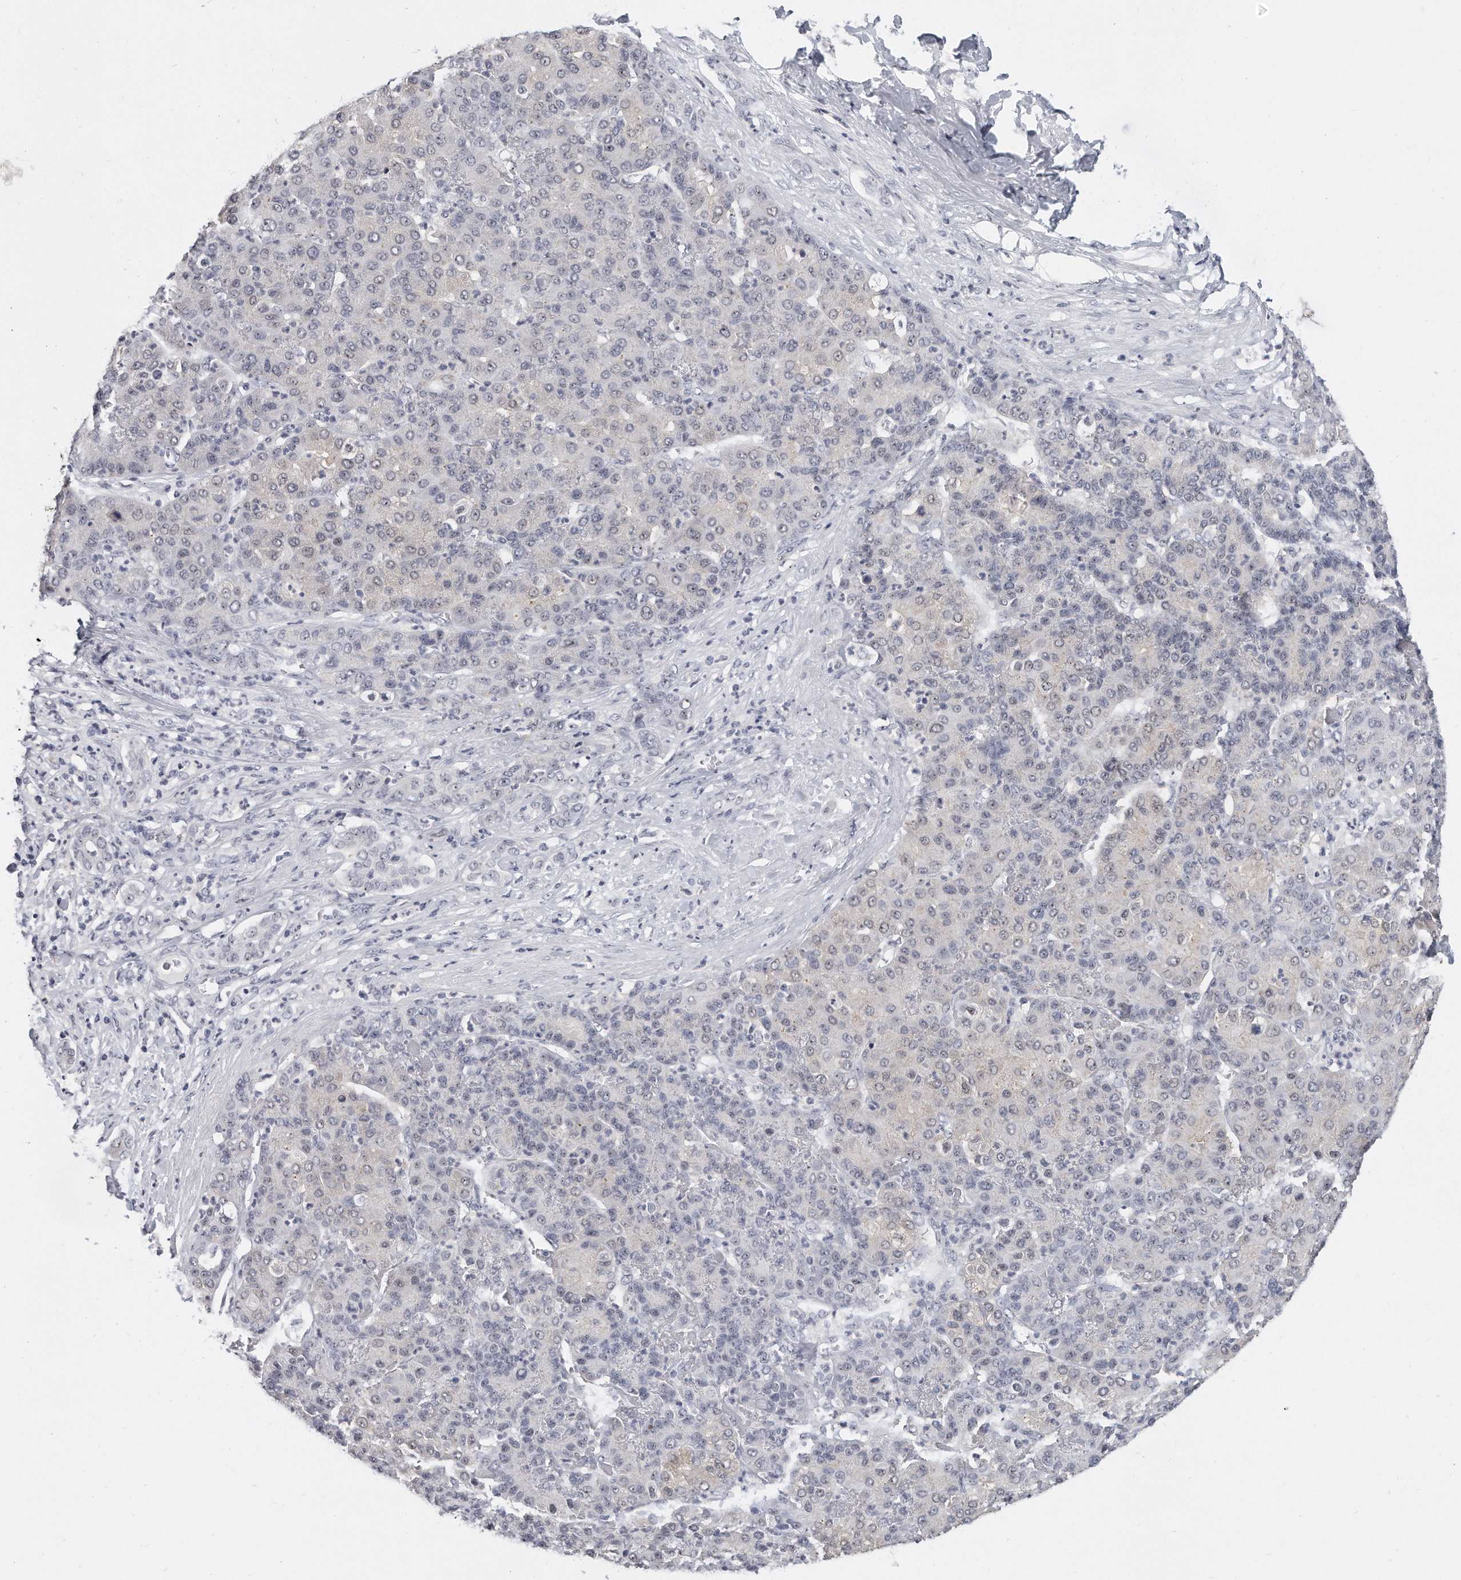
{"staining": {"intensity": "negative", "quantity": "none", "location": "none"}, "tissue": "liver cancer", "cell_type": "Tumor cells", "image_type": "cancer", "snomed": [{"axis": "morphology", "description": "Carcinoma, Hepatocellular, NOS"}, {"axis": "topography", "description": "Liver"}], "caption": "Immunohistochemical staining of human liver cancer (hepatocellular carcinoma) exhibits no significant positivity in tumor cells.", "gene": "TFCP2L1", "patient": {"sex": "male", "age": 65}}